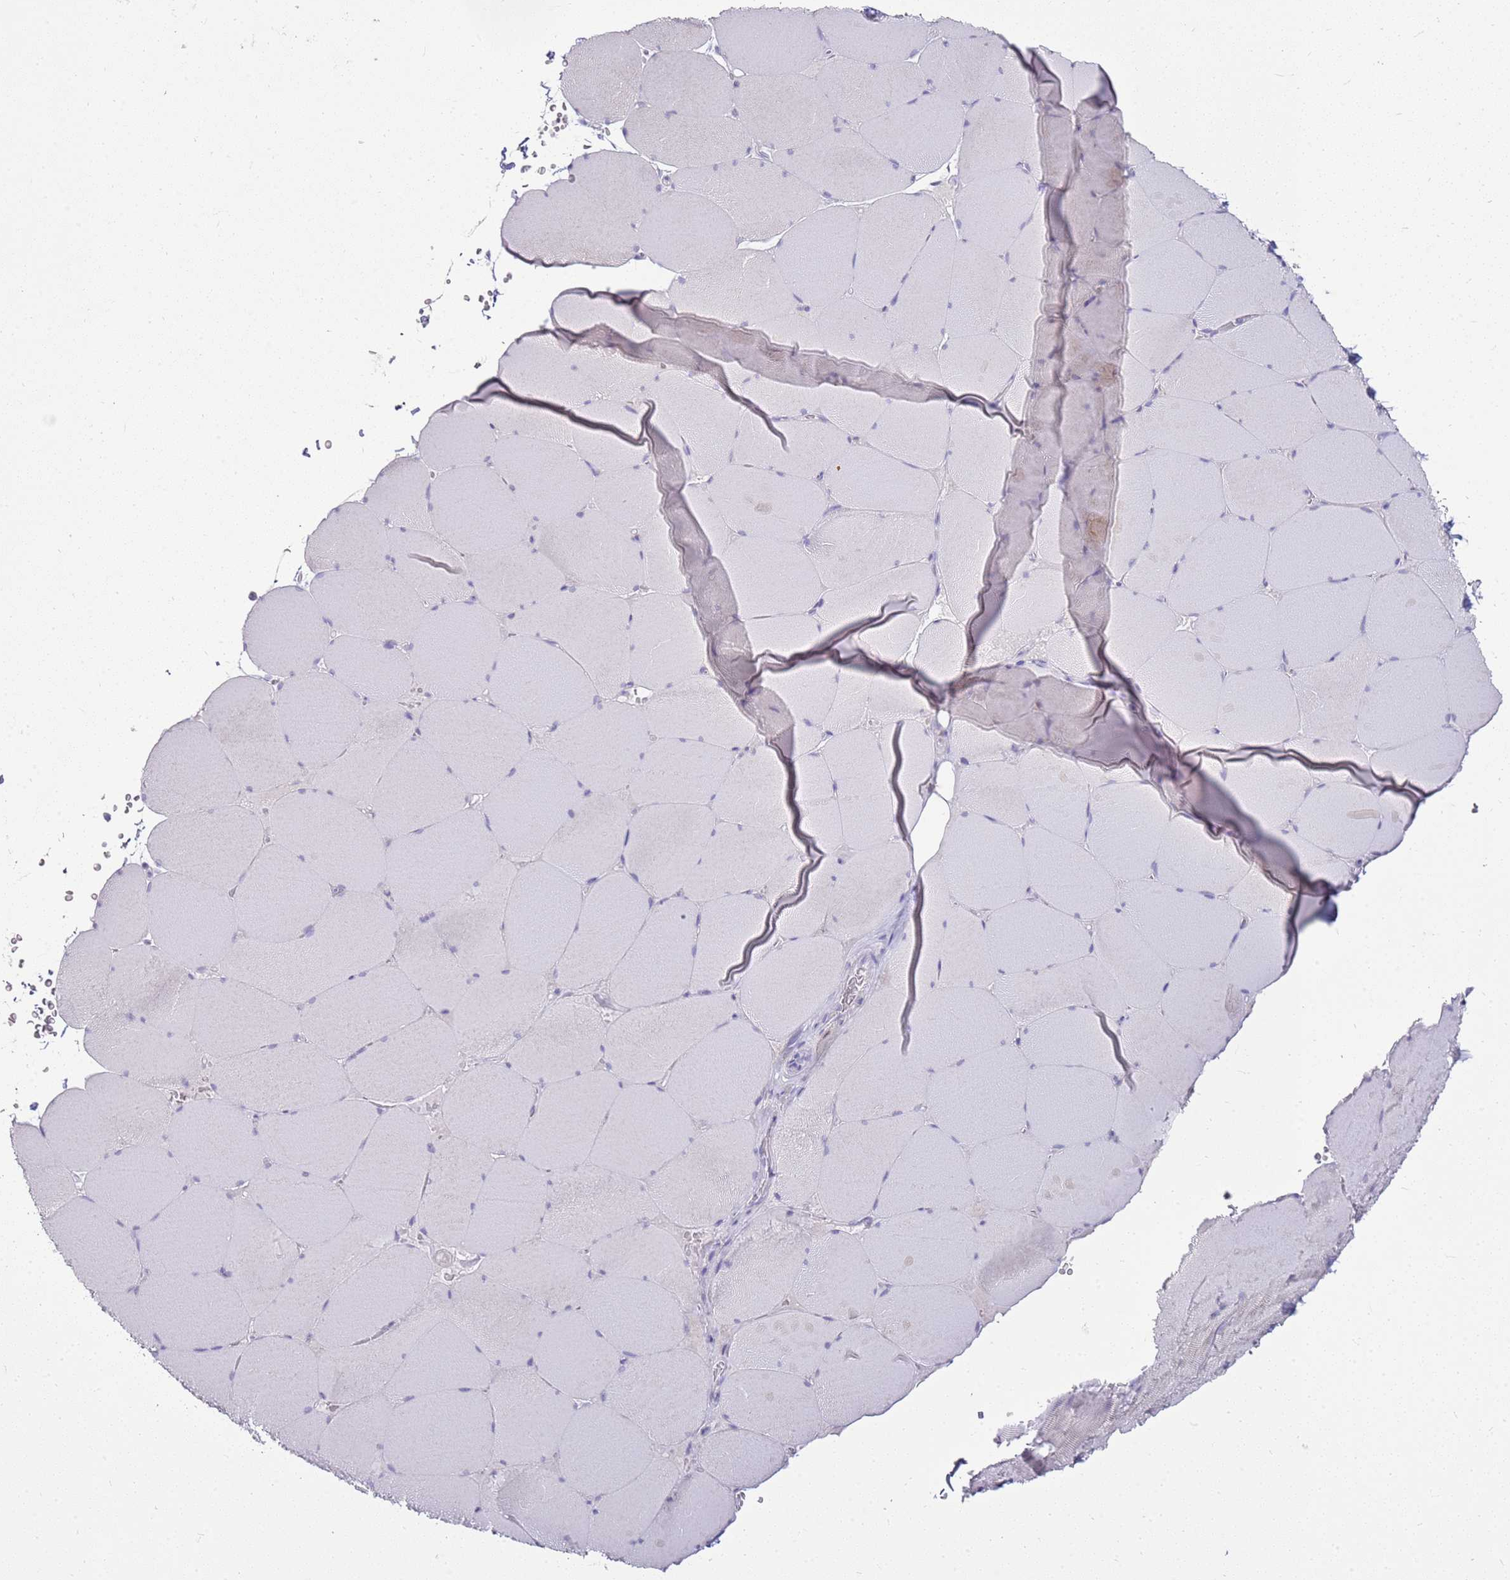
{"staining": {"intensity": "negative", "quantity": "none", "location": "none"}, "tissue": "skeletal muscle", "cell_type": "Myocytes", "image_type": "normal", "snomed": [{"axis": "morphology", "description": "Normal tissue, NOS"}, {"axis": "topography", "description": "Skeletal muscle"}, {"axis": "topography", "description": "Head-Neck"}], "caption": "This is an immunohistochemistry (IHC) image of unremarkable skeletal muscle. There is no positivity in myocytes.", "gene": "FABP2", "patient": {"sex": "male", "age": 66}}